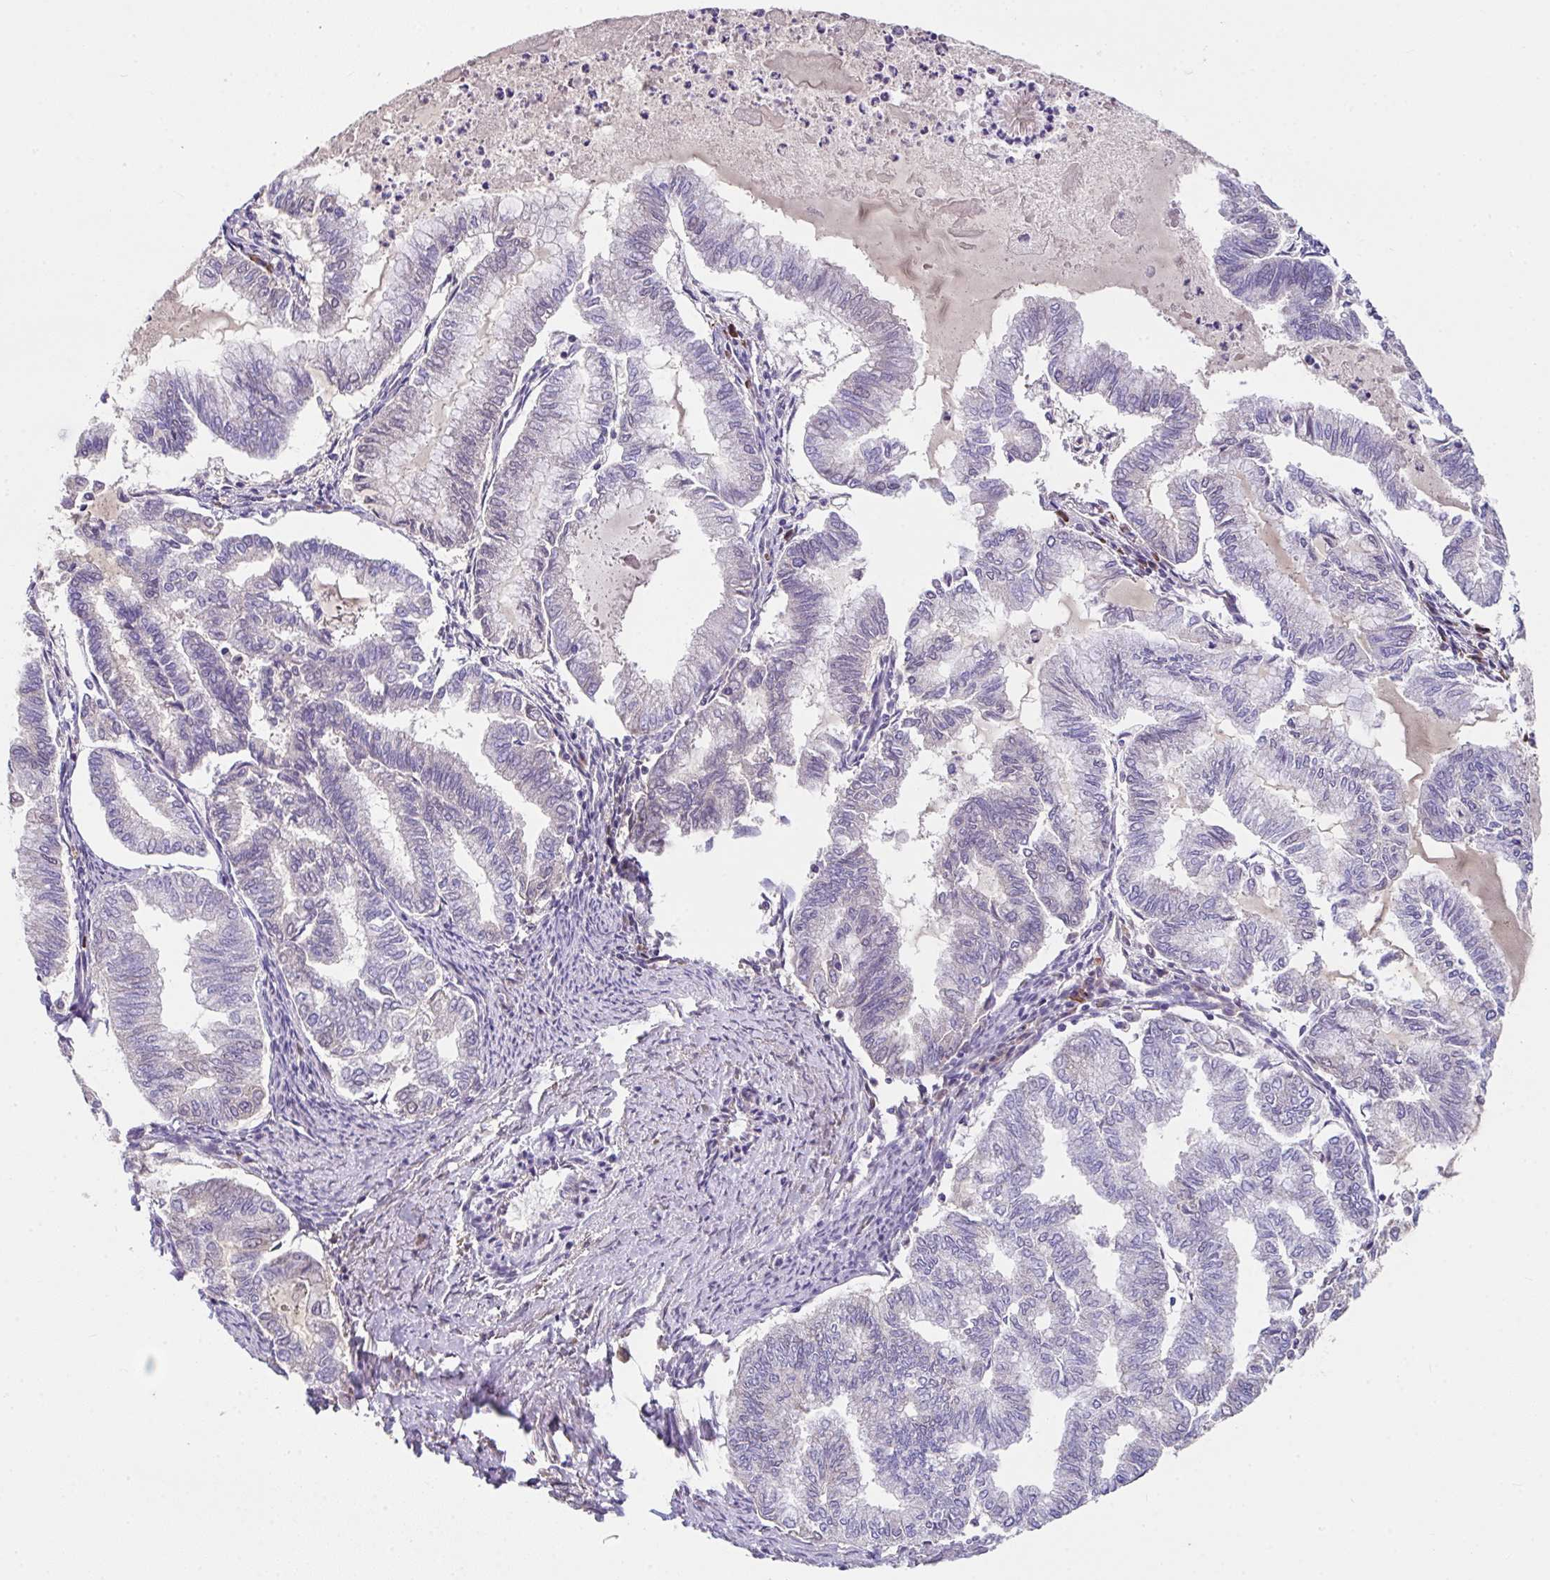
{"staining": {"intensity": "negative", "quantity": "none", "location": "none"}, "tissue": "endometrial cancer", "cell_type": "Tumor cells", "image_type": "cancer", "snomed": [{"axis": "morphology", "description": "Adenocarcinoma, NOS"}, {"axis": "topography", "description": "Endometrium"}], "caption": "A high-resolution photomicrograph shows IHC staining of endometrial cancer (adenocarcinoma), which exhibits no significant expression in tumor cells.", "gene": "RBBP6", "patient": {"sex": "female", "age": 79}}